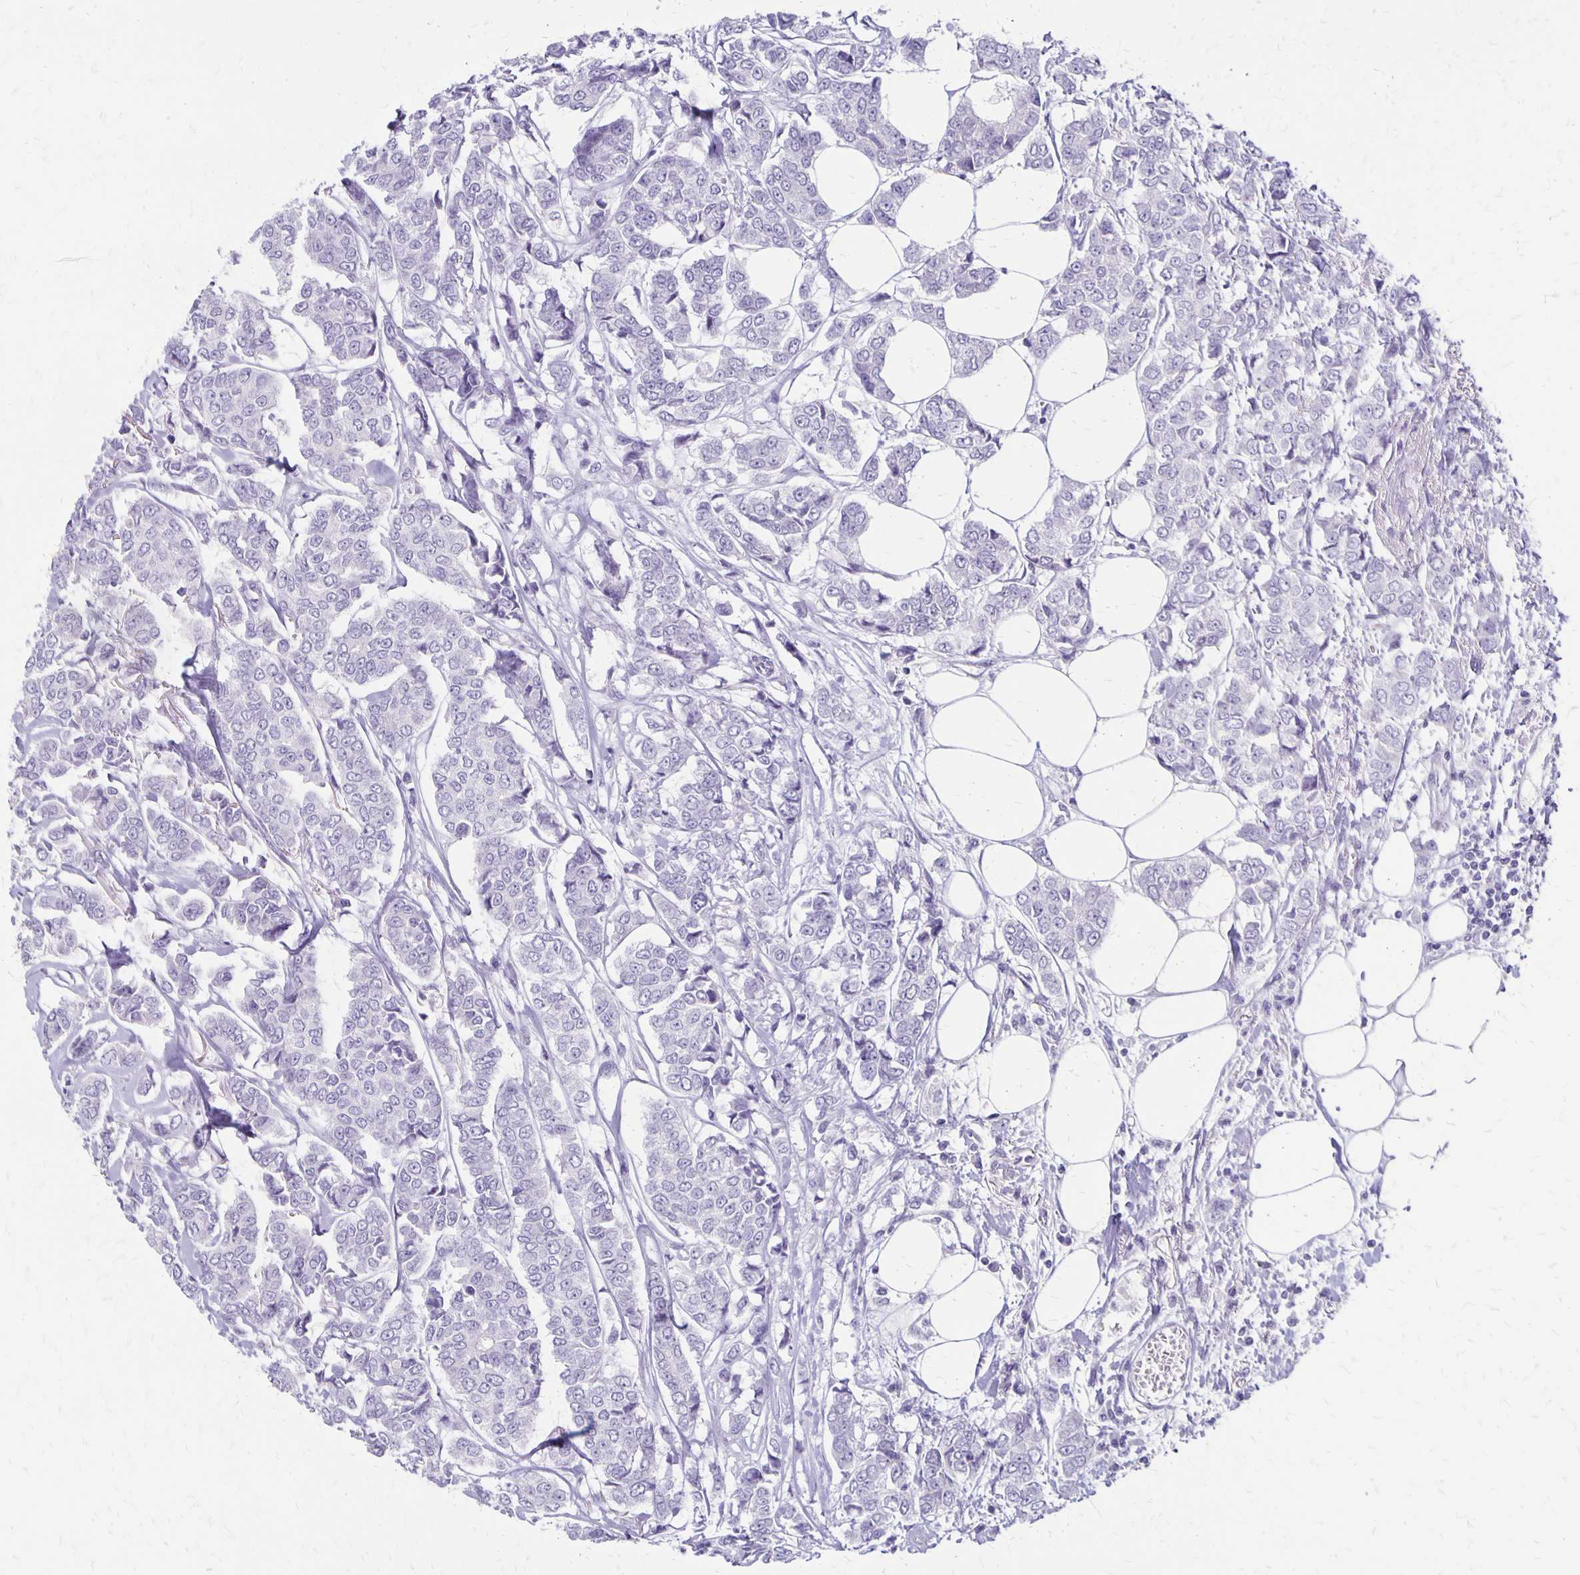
{"staining": {"intensity": "negative", "quantity": "none", "location": "none"}, "tissue": "breast cancer", "cell_type": "Tumor cells", "image_type": "cancer", "snomed": [{"axis": "morphology", "description": "Duct carcinoma"}, {"axis": "topography", "description": "Breast"}], "caption": "Image shows no protein staining in tumor cells of breast cancer tissue. The staining is performed using DAB (3,3'-diaminobenzidine) brown chromogen with nuclei counter-stained in using hematoxylin.", "gene": "HOMER1", "patient": {"sex": "female", "age": 94}}